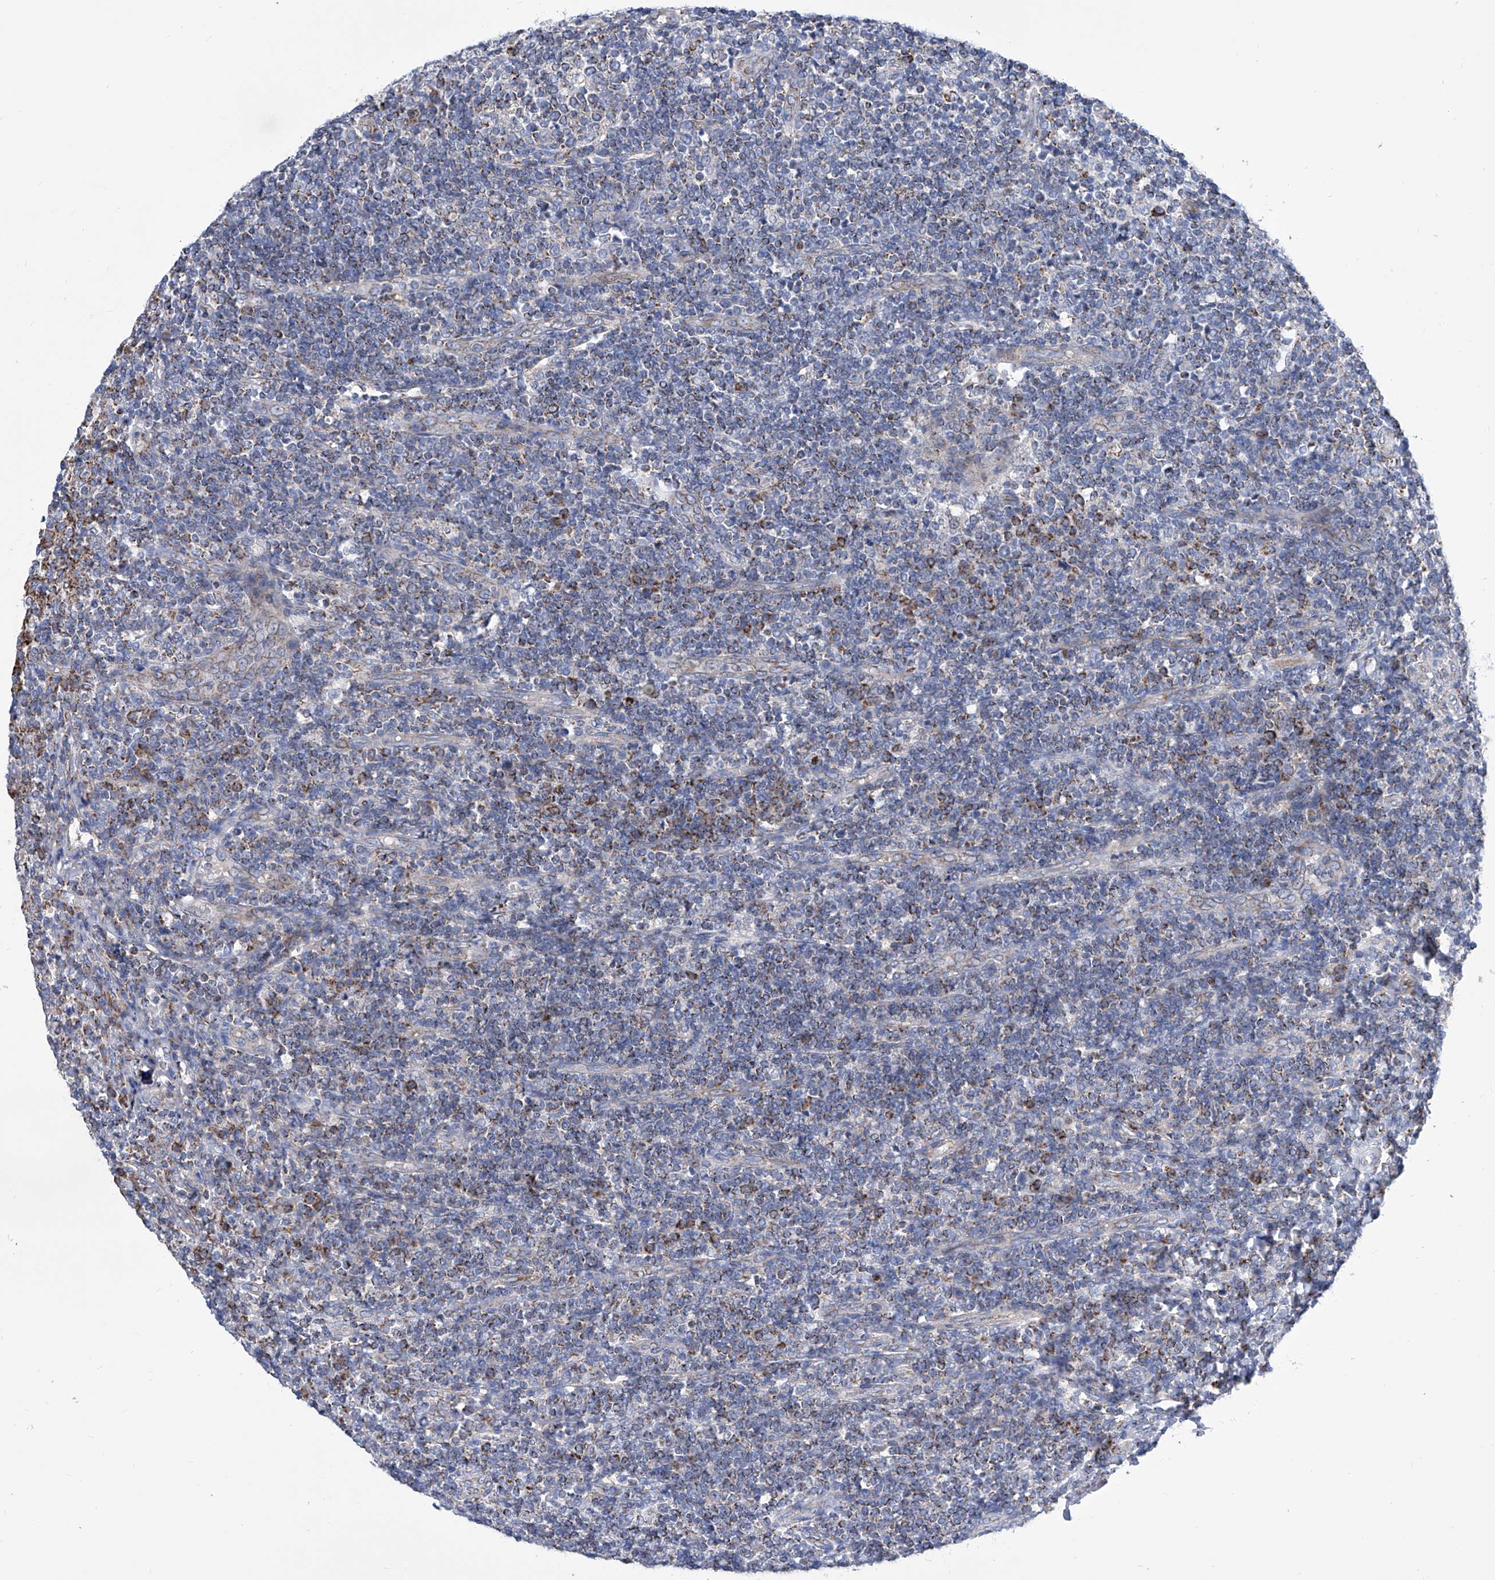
{"staining": {"intensity": "weak", "quantity": "<25%", "location": "cytoplasmic/membranous"}, "tissue": "tonsil", "cell_type": "Germinal center cells", "image_type": "normal", "snomed": [{"axis": "morphology", "description": "Normal tissue, NOS"}, {"axis": "topography", "description": "Tonsil"}], "caption": "Photomicrograph shows no significant protein expression in germinal center cells of normal tonsil. (Stains: DAB (3,3'-diaminobenzidine) immunohistochemistry (IHC) with hematoxylin counter stain, Microscopy: brightfield microscopy at high magnification).", "gene": "SRBD1", "patient": {"sex": "female", "age": 19}}